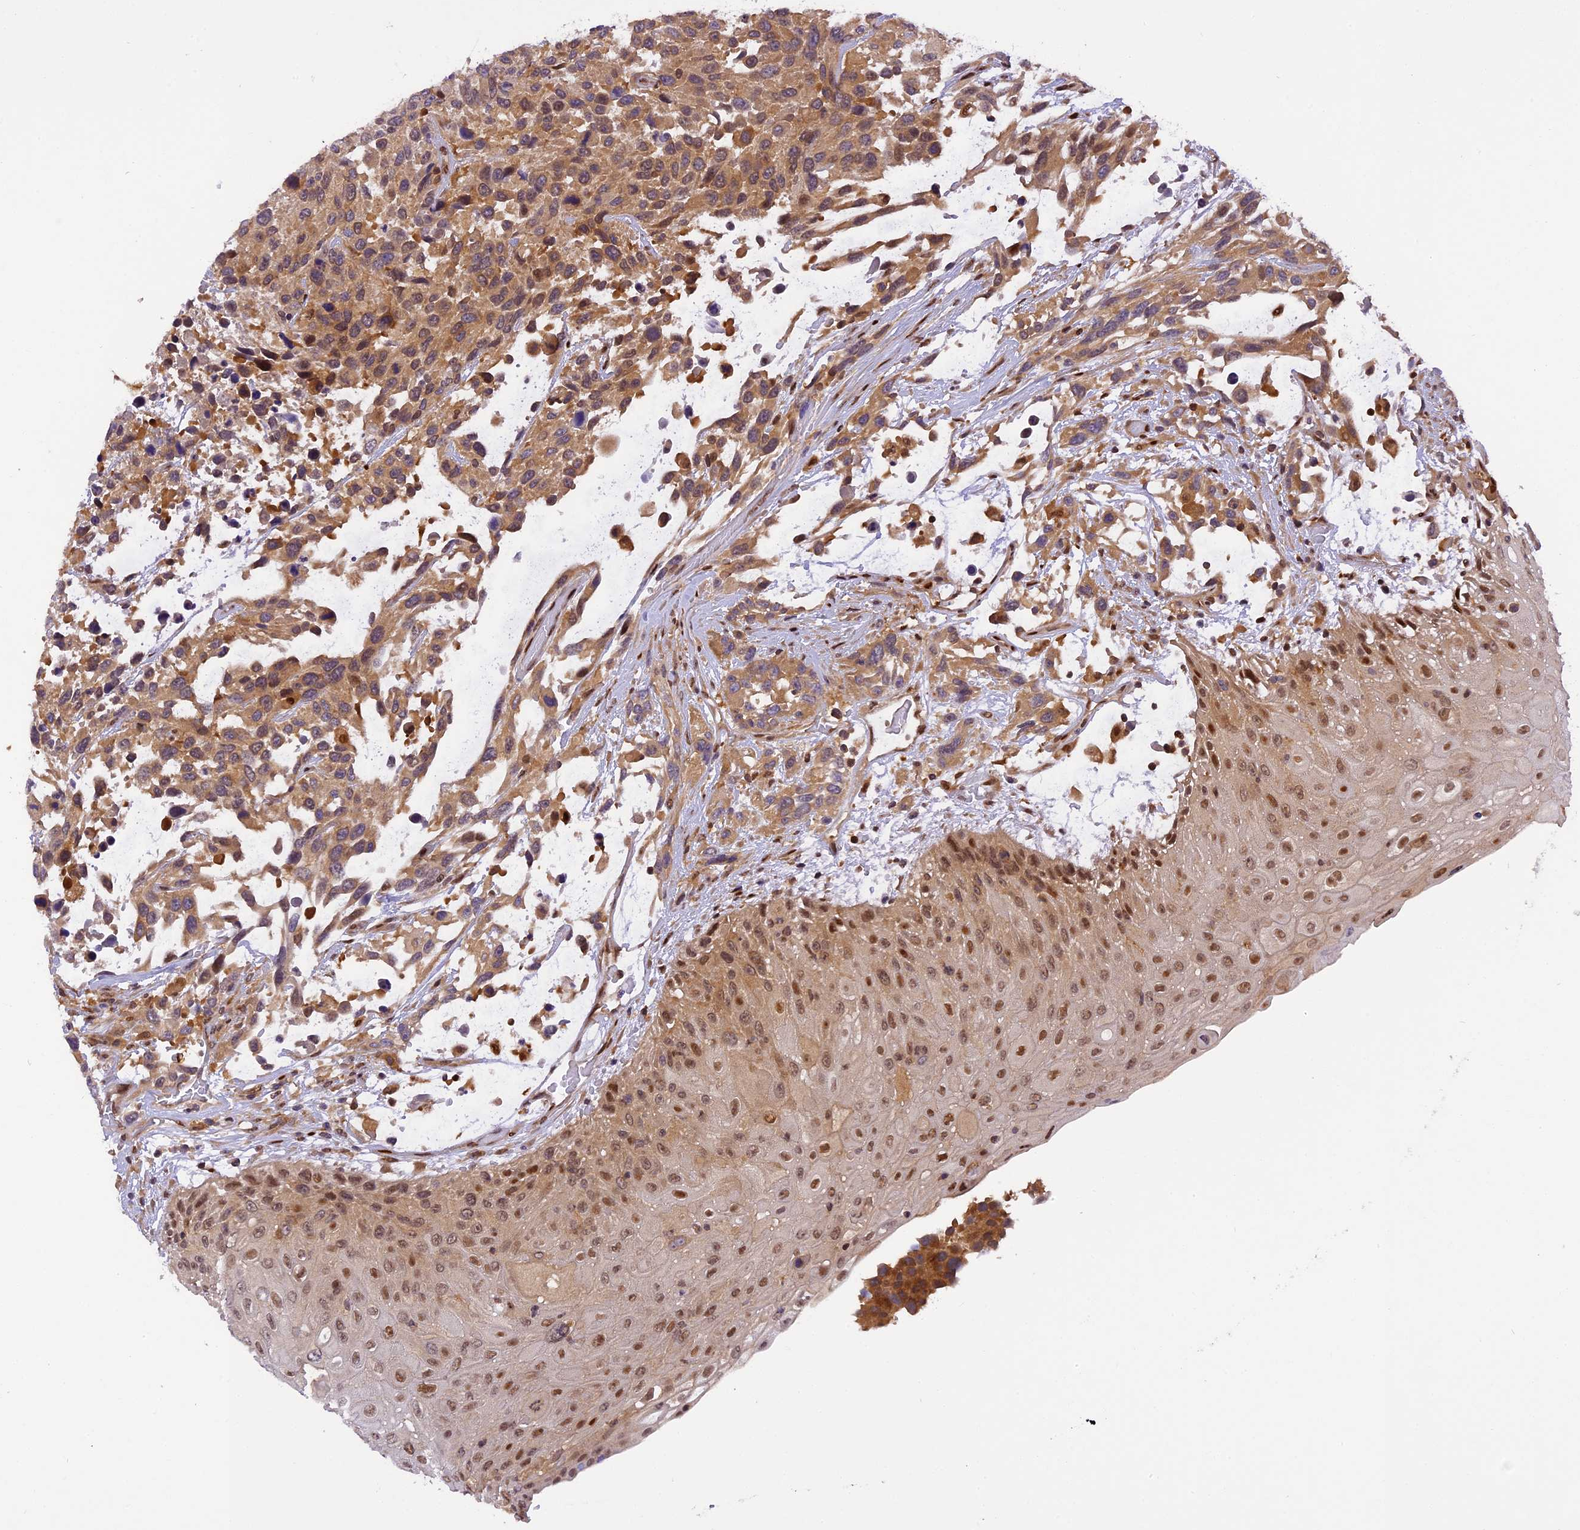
{"staining": {"intensity": "moderate", "quantity": ">75%", "location": "cytoplasmic/membranous"}, "tissue": "urothelial cancer", "cell_type": "Tumor cells", "image_type": "cancer", "snomed": [{"axis": "morphology", "description": "Urothelial carcinoma, High grade"}, {"axis": "topography", "description": "Urinary bladder"}], "caption": "Tumor cells exhibit medium levels of moderate cytoplasmic/membranous staining in about >75% of cells in human urothelial carcinoma (high-grade).", "gene": "RABGGTA", "patient": {"sex": "female", "age": 70}}